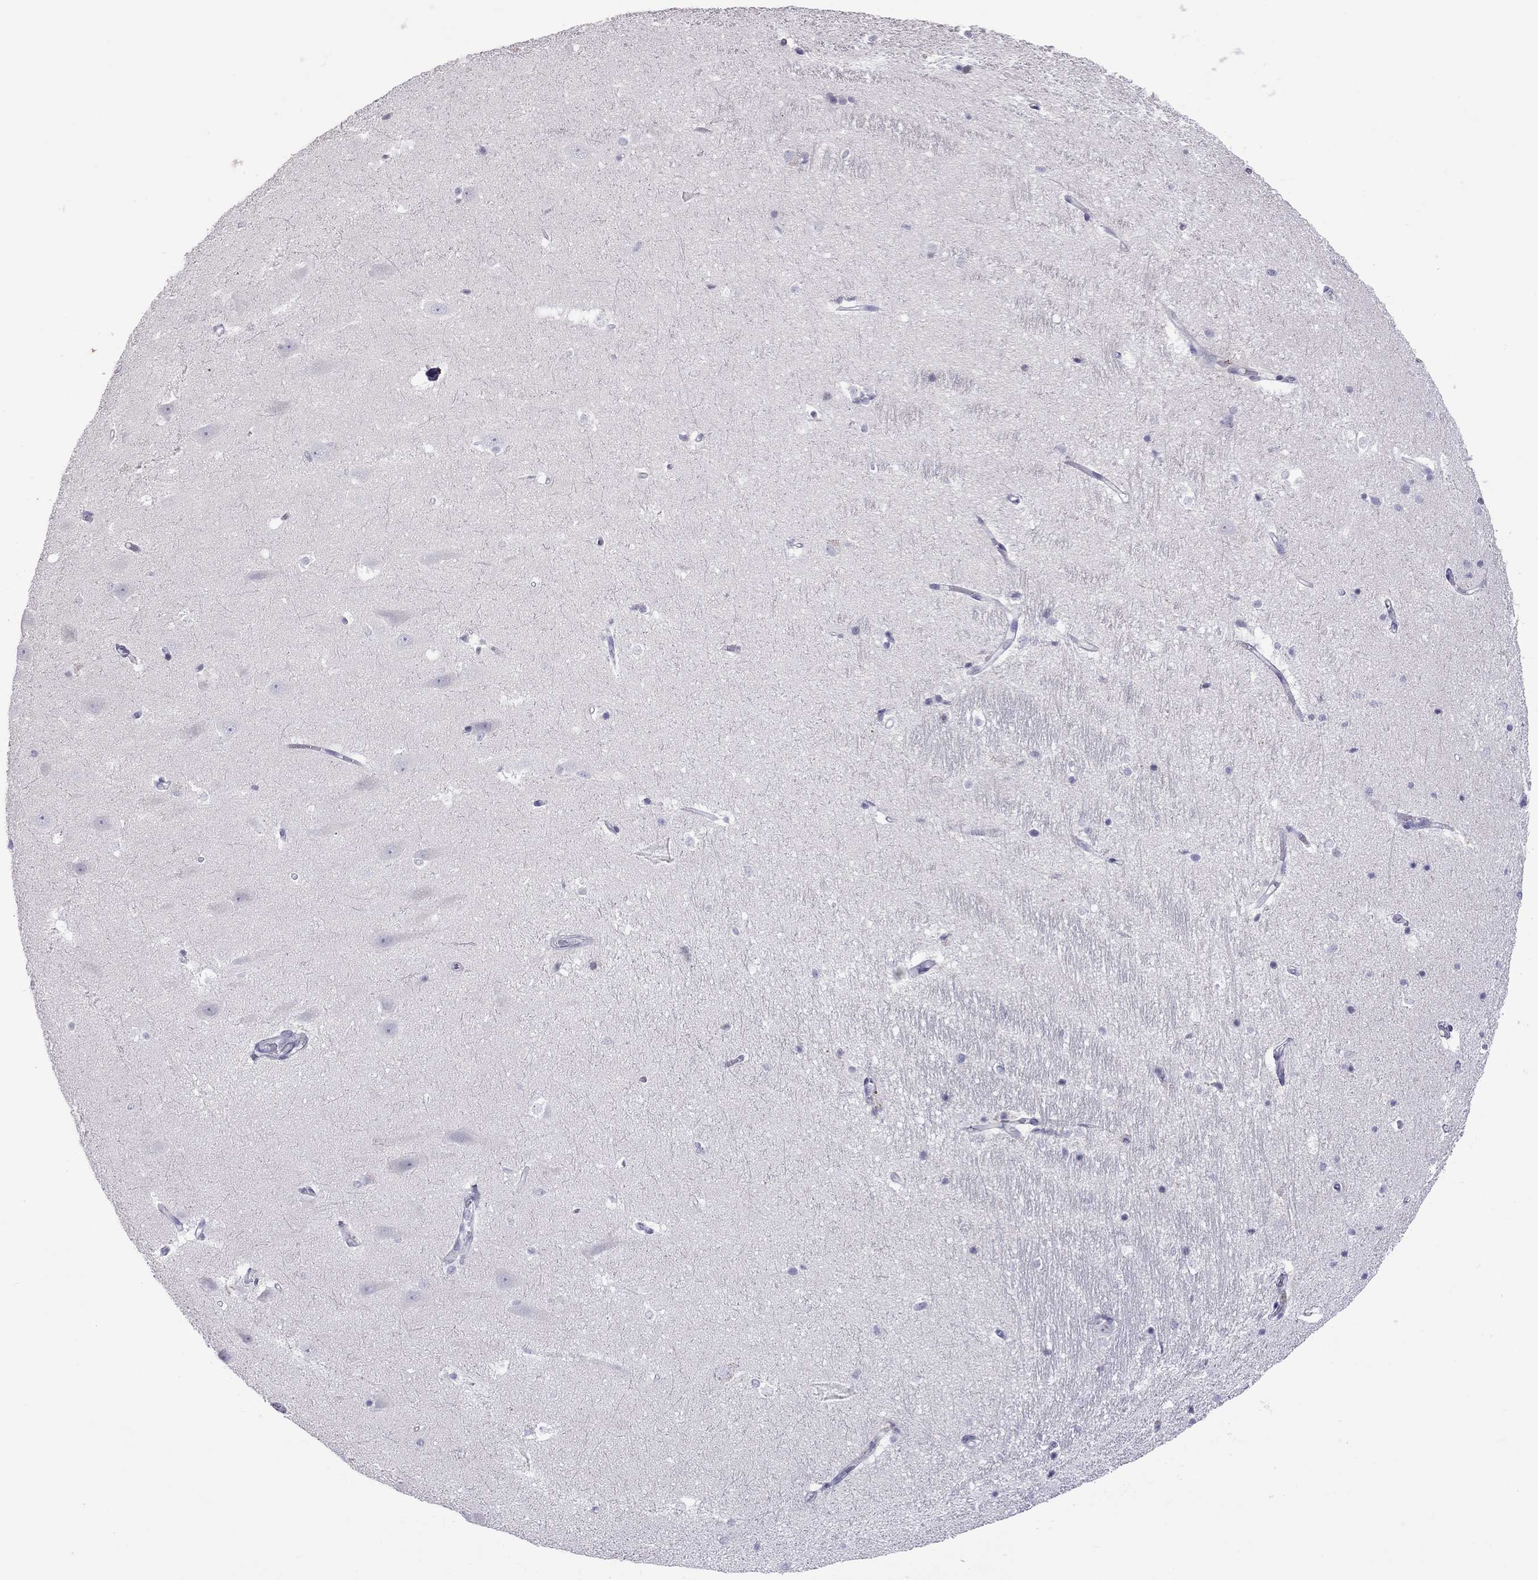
{"staining": {"intensity": "negative", "quantity": "none", "location": "none"}, "tissue": "hippocampus", "cell_type": "Glial cells", "image_type": "normal", "snomed": [{"axis": "morphology", "description": "Normal tissue, NOS"}, {"axis": "topography", "description": "Hippocampus"}], "caption": "This is an immunohistochemistry image of unremarkable hippocampus. There is no staining in glial cells.", "gene": "MUC16", "patient": {"sex": "male", "age": 44}}